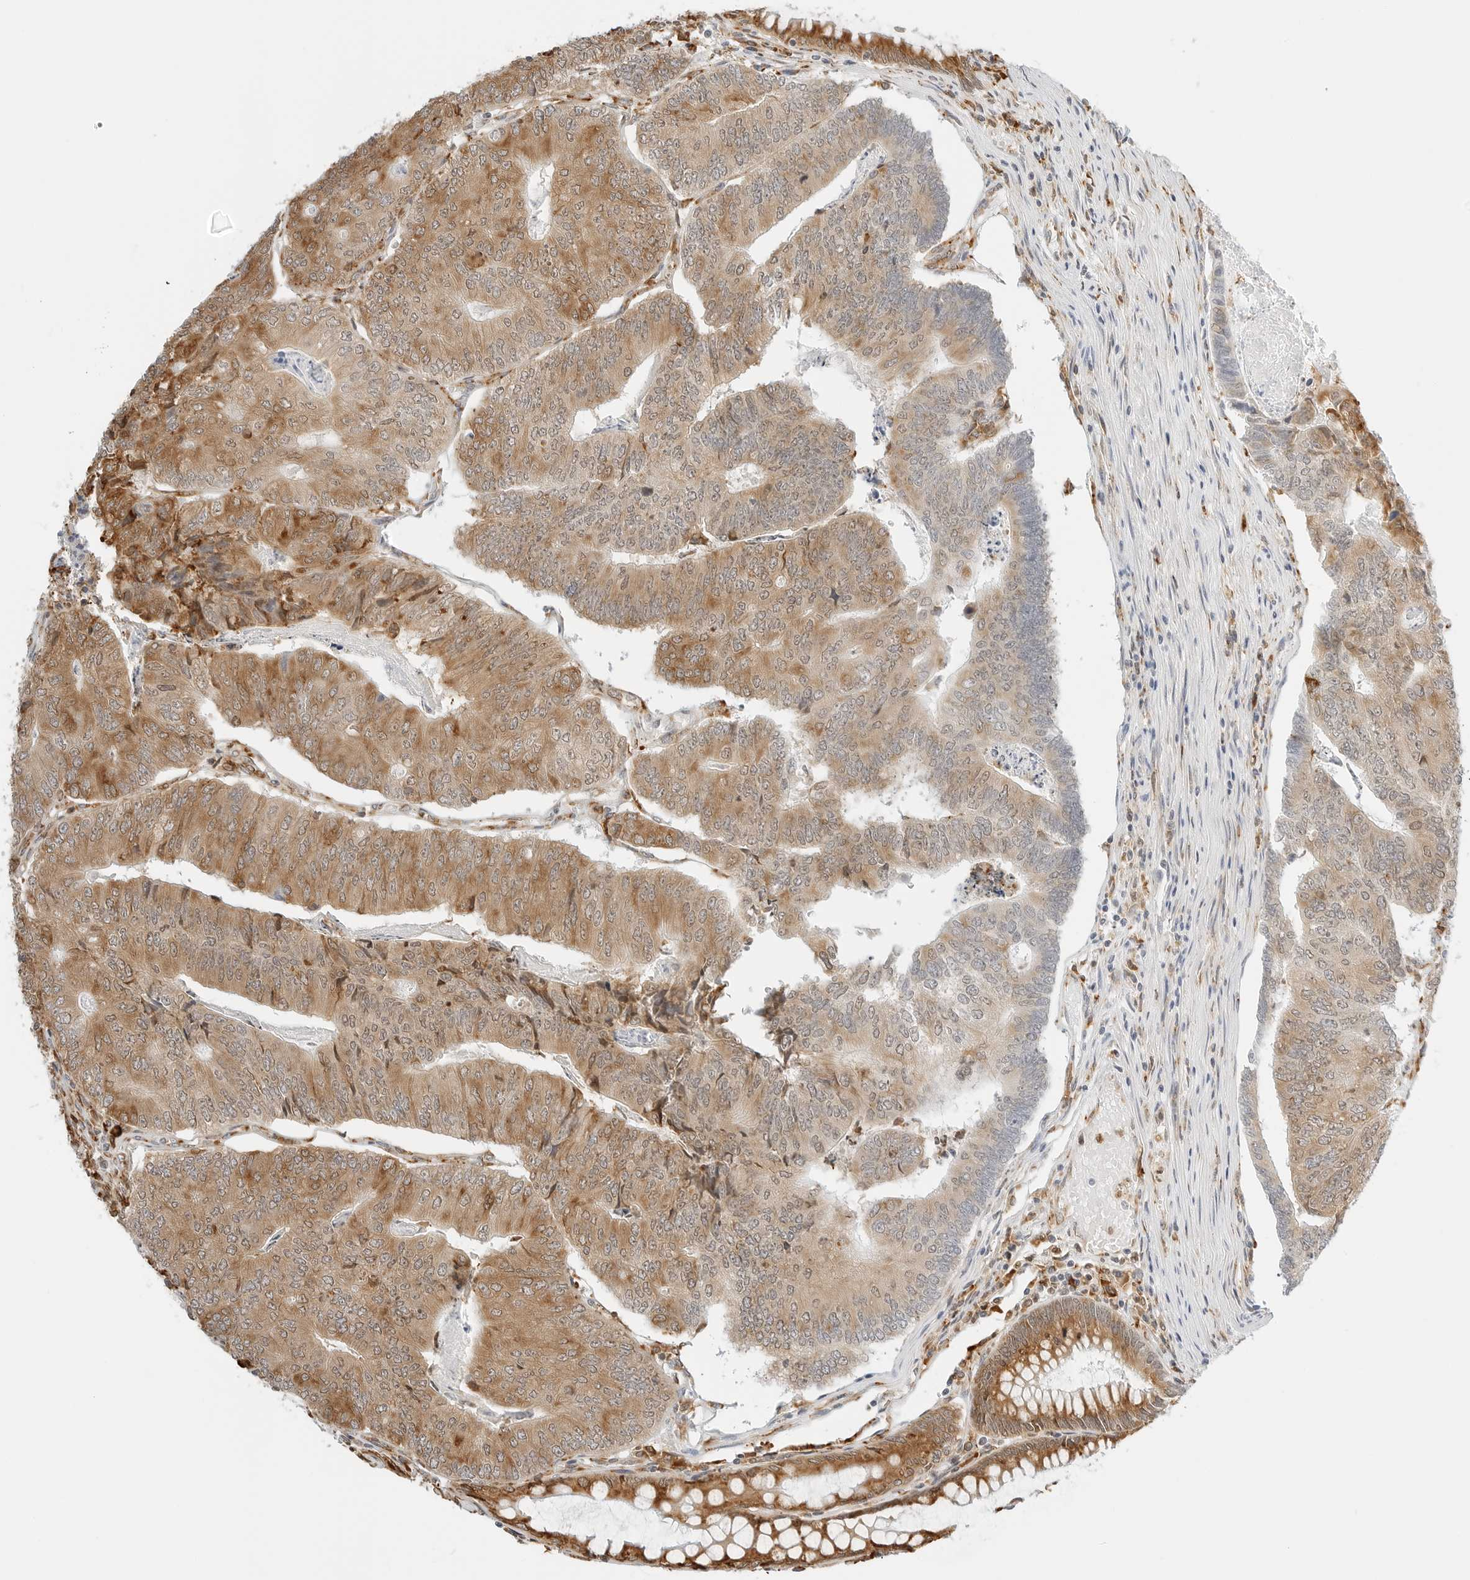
{"staining": {"intensity": "moderate", "quantity": ">75%", "location": "cytoplasmic/membranous"}, "tissue": "colorectal cancer", "cell_type": "Tumor cells", "image_type": "cancer", "snomed": [{"axis": "morphology", "description": "Adenocarcinoma, NOS"}, {"axis": "topography", "description": "Colon"}], "caption": "This micrograph shows colorectal cancer (adenocarcinoma) stained with immunohistochemistry to label a protein in brown. The cytoplasmic/membranous of tumor cells show moderate positivity for the protein. Nuclei are counter-stained blue.", "gene": "THEM4", "patient": {"sex": "female", "age": 67}}